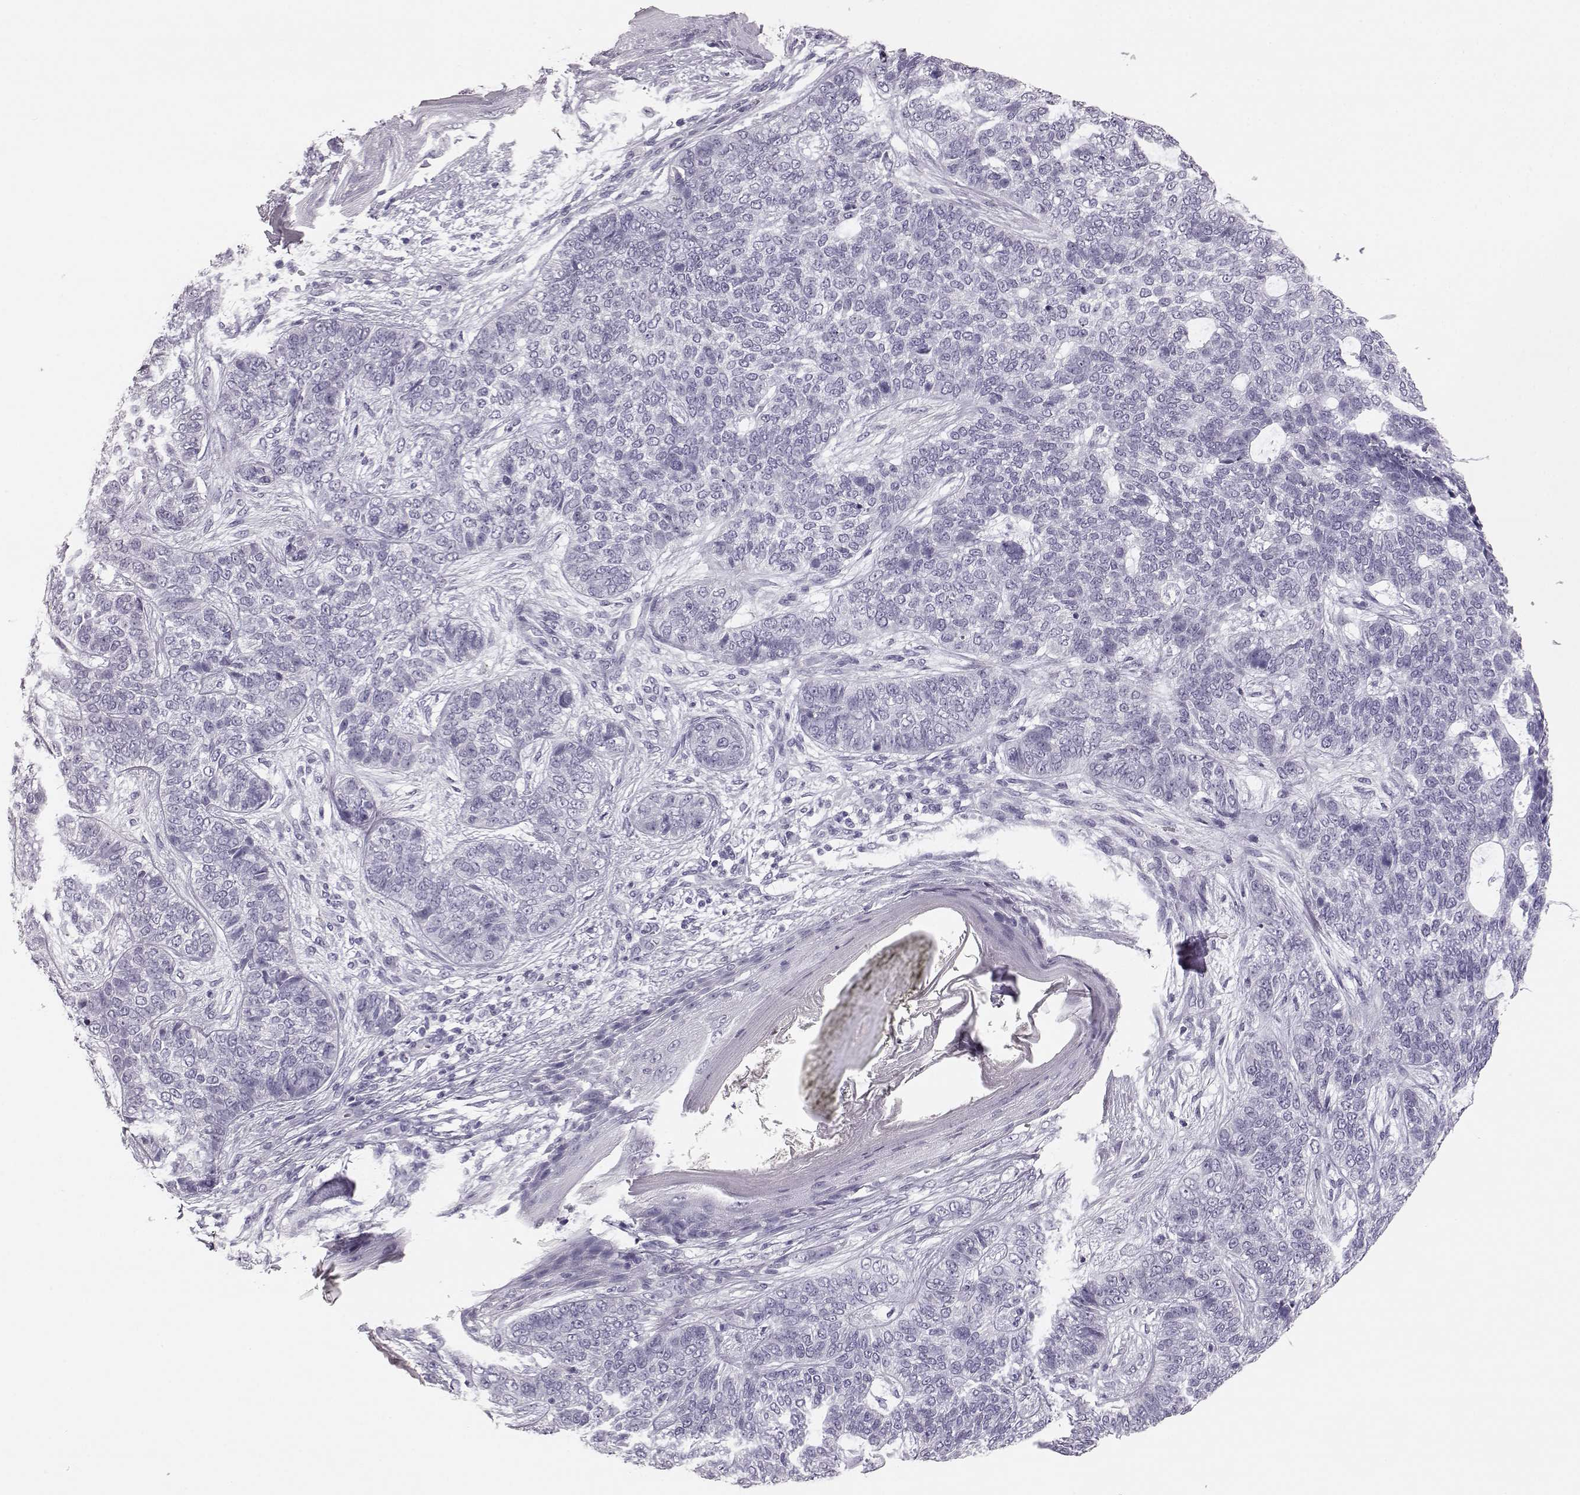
{"staining": {"intensity": "negative", "quantity": "none", "location": "none"}, "tissue": "skin cancer", "cell_type": "Tumor cells", "image_type": "cancer", "snomed": [{"axis": "morphology", "description": "Basal cell carcinoma"}, {"axis": "topography", "description": "Skin"}], "caption": "The photomicrograph demonstrates no staining of tumor cells in skin cancer (basal cell carcinoma).", "gene": "BFSP2", "patient": {"sex": "female", "age": 69}}